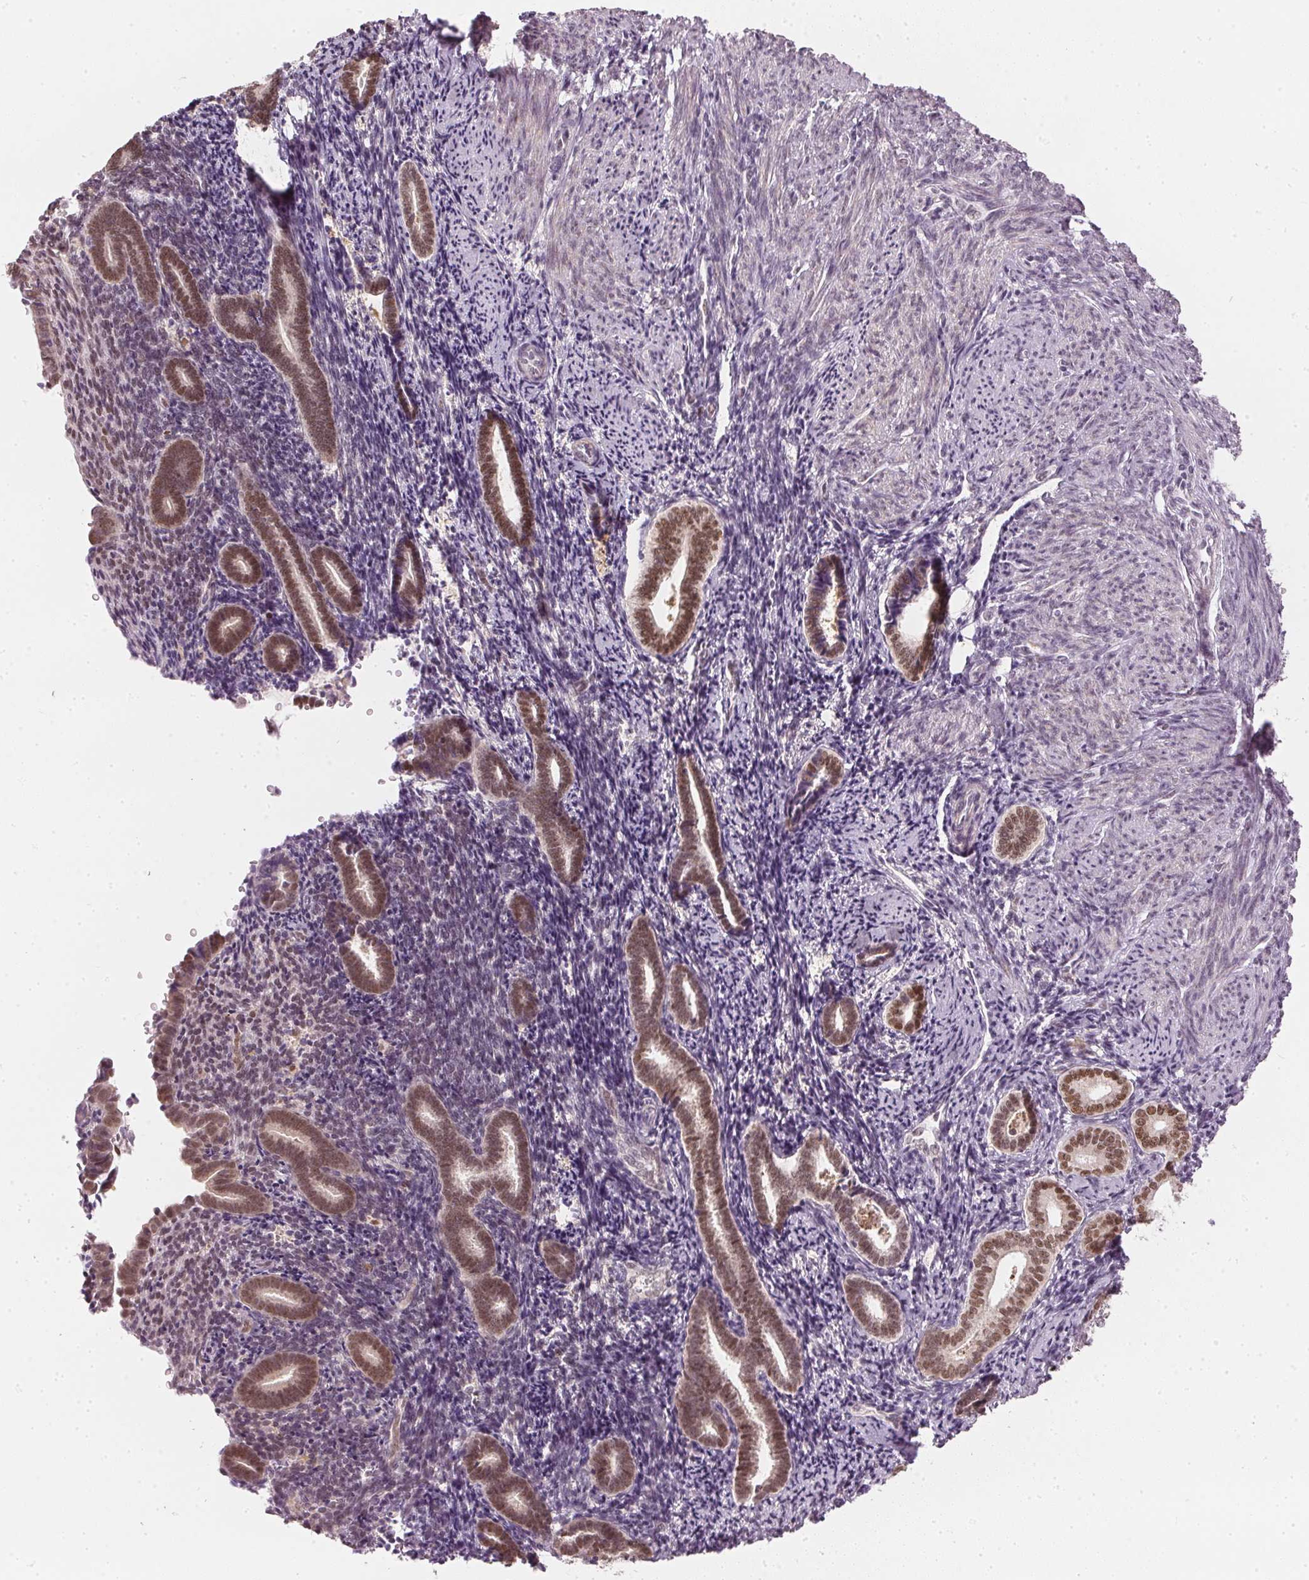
{"staining": {"intensity": "moderate", "quantity": "25%-75%", "location": "nuclear"}, "tissue": "endometrium", "cell_type": "Cells in endometrial stroma", "image_type": "normal", "snomed": [{"axis": "morphology", "description": "Normal tissue, NOS"}, {"axis": "topography", "description": "Endometrium"}], "caption": "This photomicrograph displays benign endometrium stained with IHC to label a protein in brown. The nuclear of cells in endometrial stroma show moderate positivity for the protein. Nuclei are counter-stained blue.", "gene": "ENSG00000267001", "patient": {"sex": "female", "age": 57}}